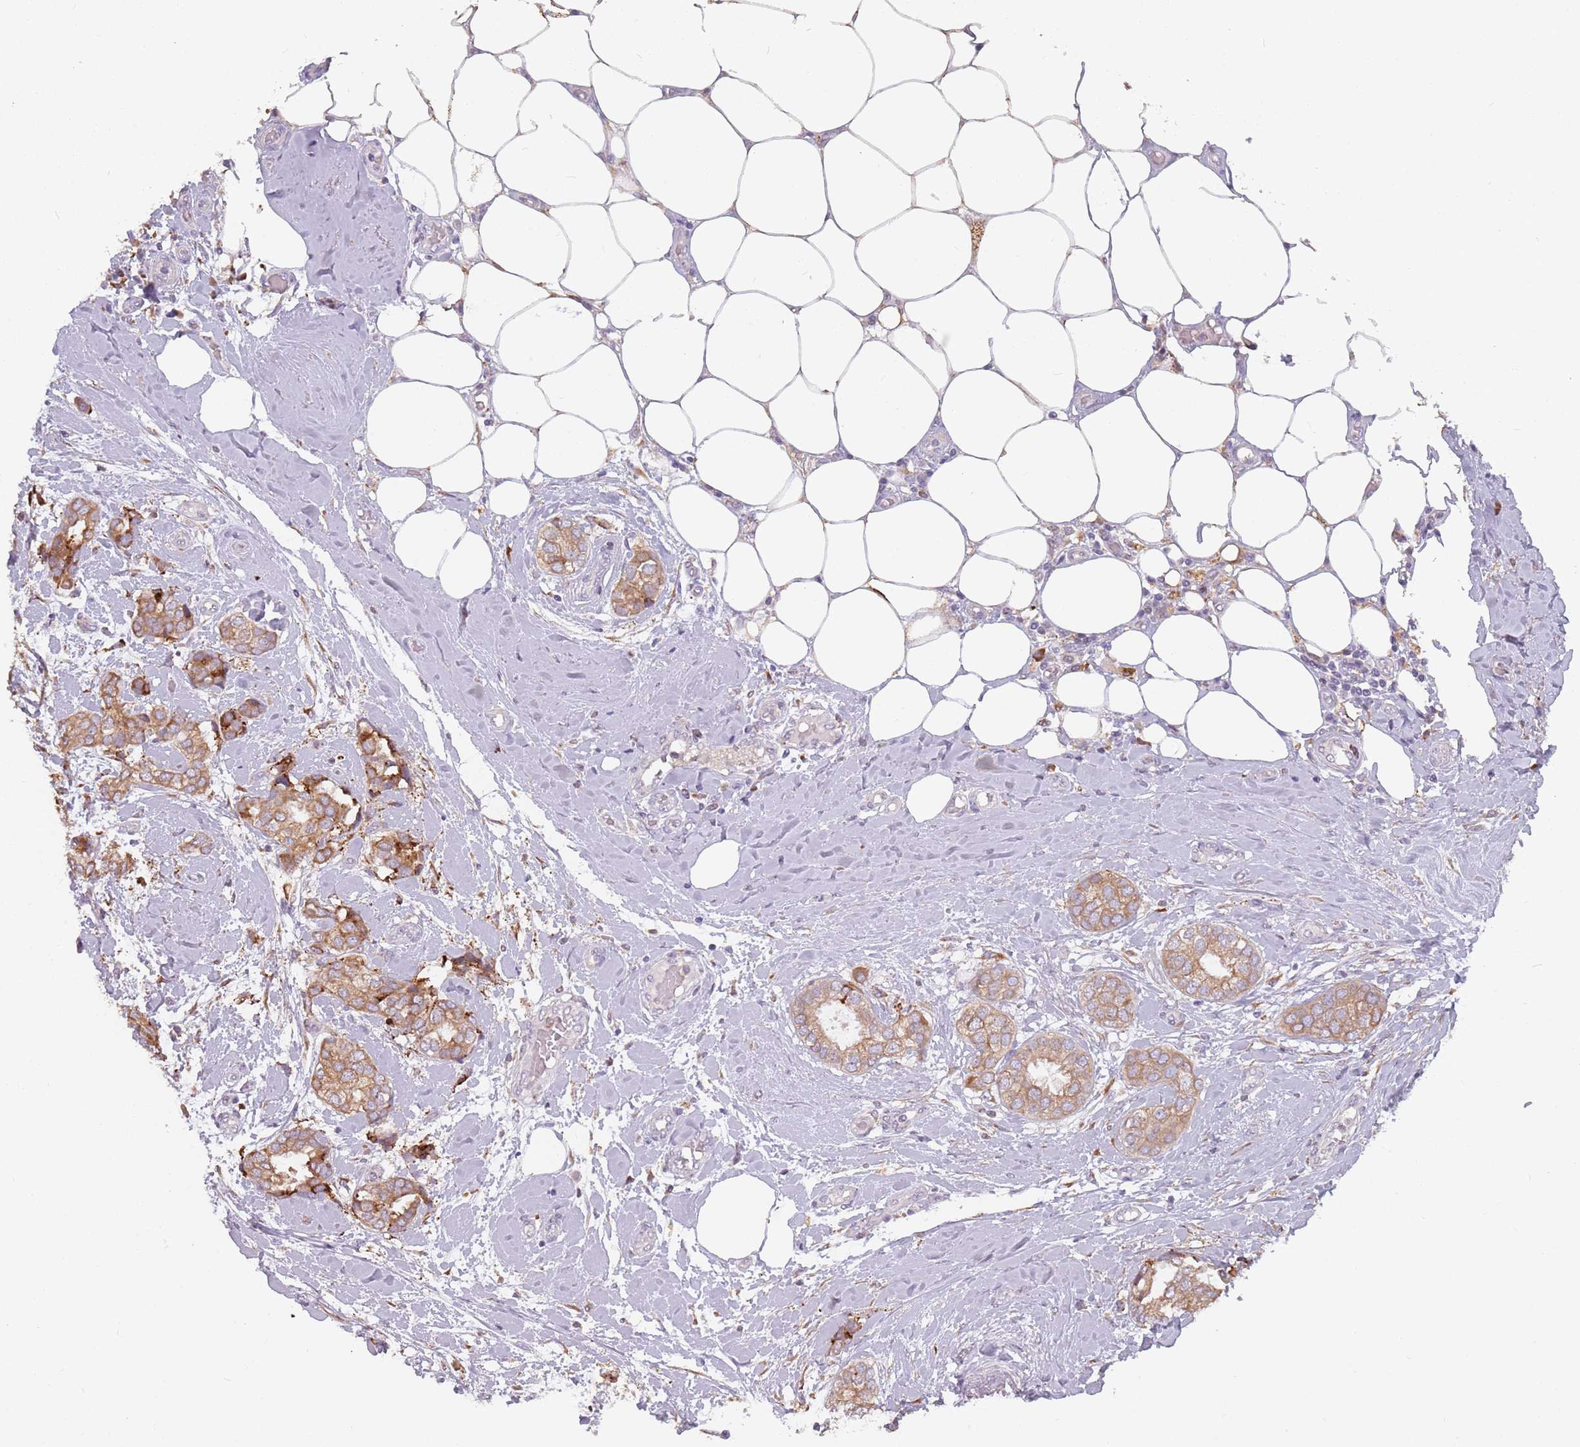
{"staining": {"intensity": "moderate", "quantity": ">75%", "location": "cytoplasmic/membranous"}, "tissue": "breast cancer", "cell_type": "Tumor cells", "image_type": "cancer", "snomed": [{"axis": "morphology", "description": "Duct carcinoma"}, {"axis": "topography", "description": "Breast"}], "caption": "Immunohistochemistry (IHC) staining of breast cancer (intraductal carcinoma), which reveals medium levels of moderate cytoplasmic/membranous positivity in about >75% of tumor cells indicating moderate cytoplasmic/membranous protein staining. The staining was performed using DAB (brown) for protein detection and nuclei were counterstained in hematoxylin (blue).", "gene": "RPS9", "patient": {"sex": "female", "age": 73}}